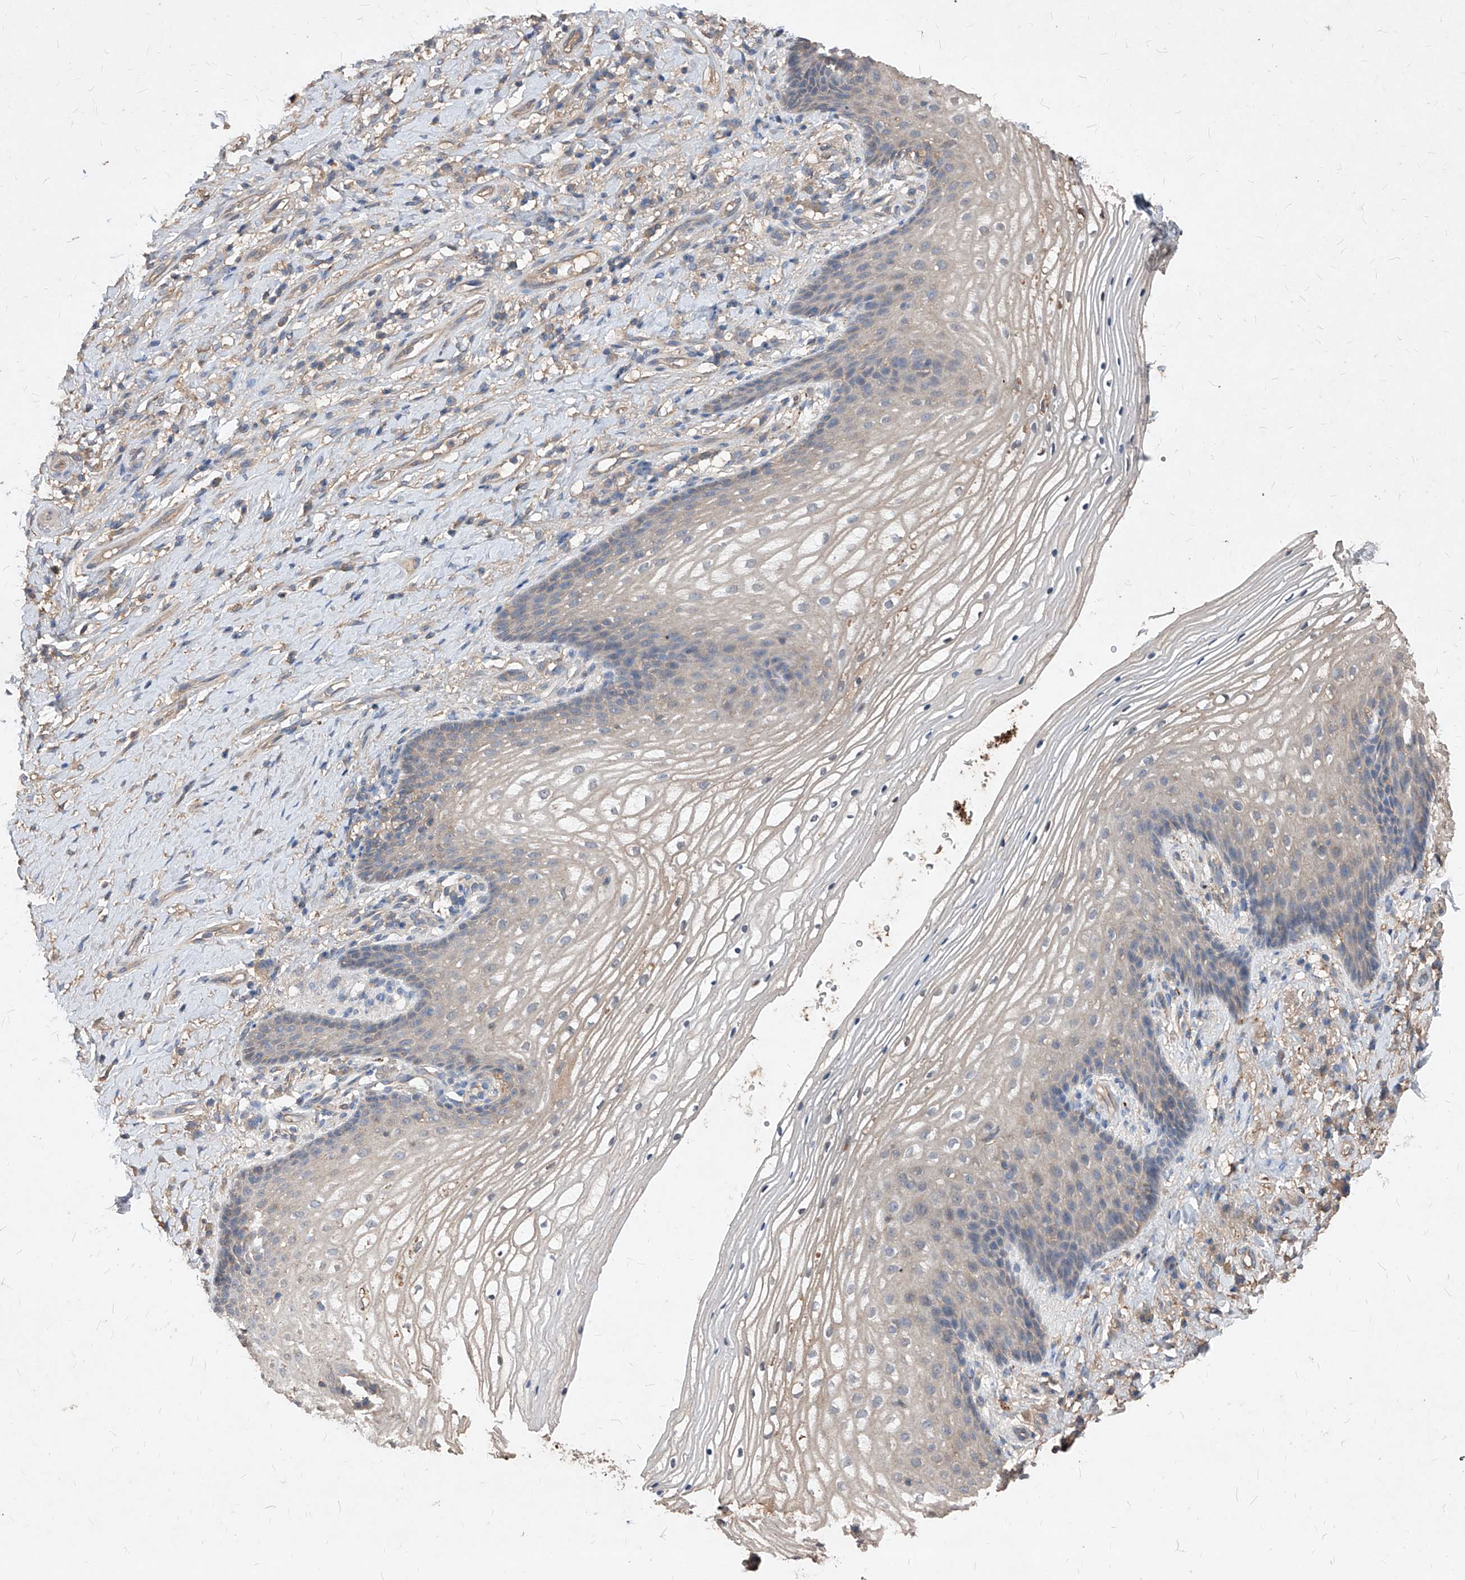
{"staining": {"intensity": "negative", "quantity": "none", "location": "none"}, "tissue": "vagina", "cell_type": "Squamous epithelial cells", "image_type": "normal", "snomed": [{"axis": "morphology", "description": "Normal tissue, NOS"}, {"axis": "topography", "description": "Vagina"}], "caption": "High power microscopy photomicrograph of an IHC image of benign vagina, revealing no significant expression in squamous epithelial cells.", "gene": "SYNGR1", "patient": {"sex": "female", "age": 60}}